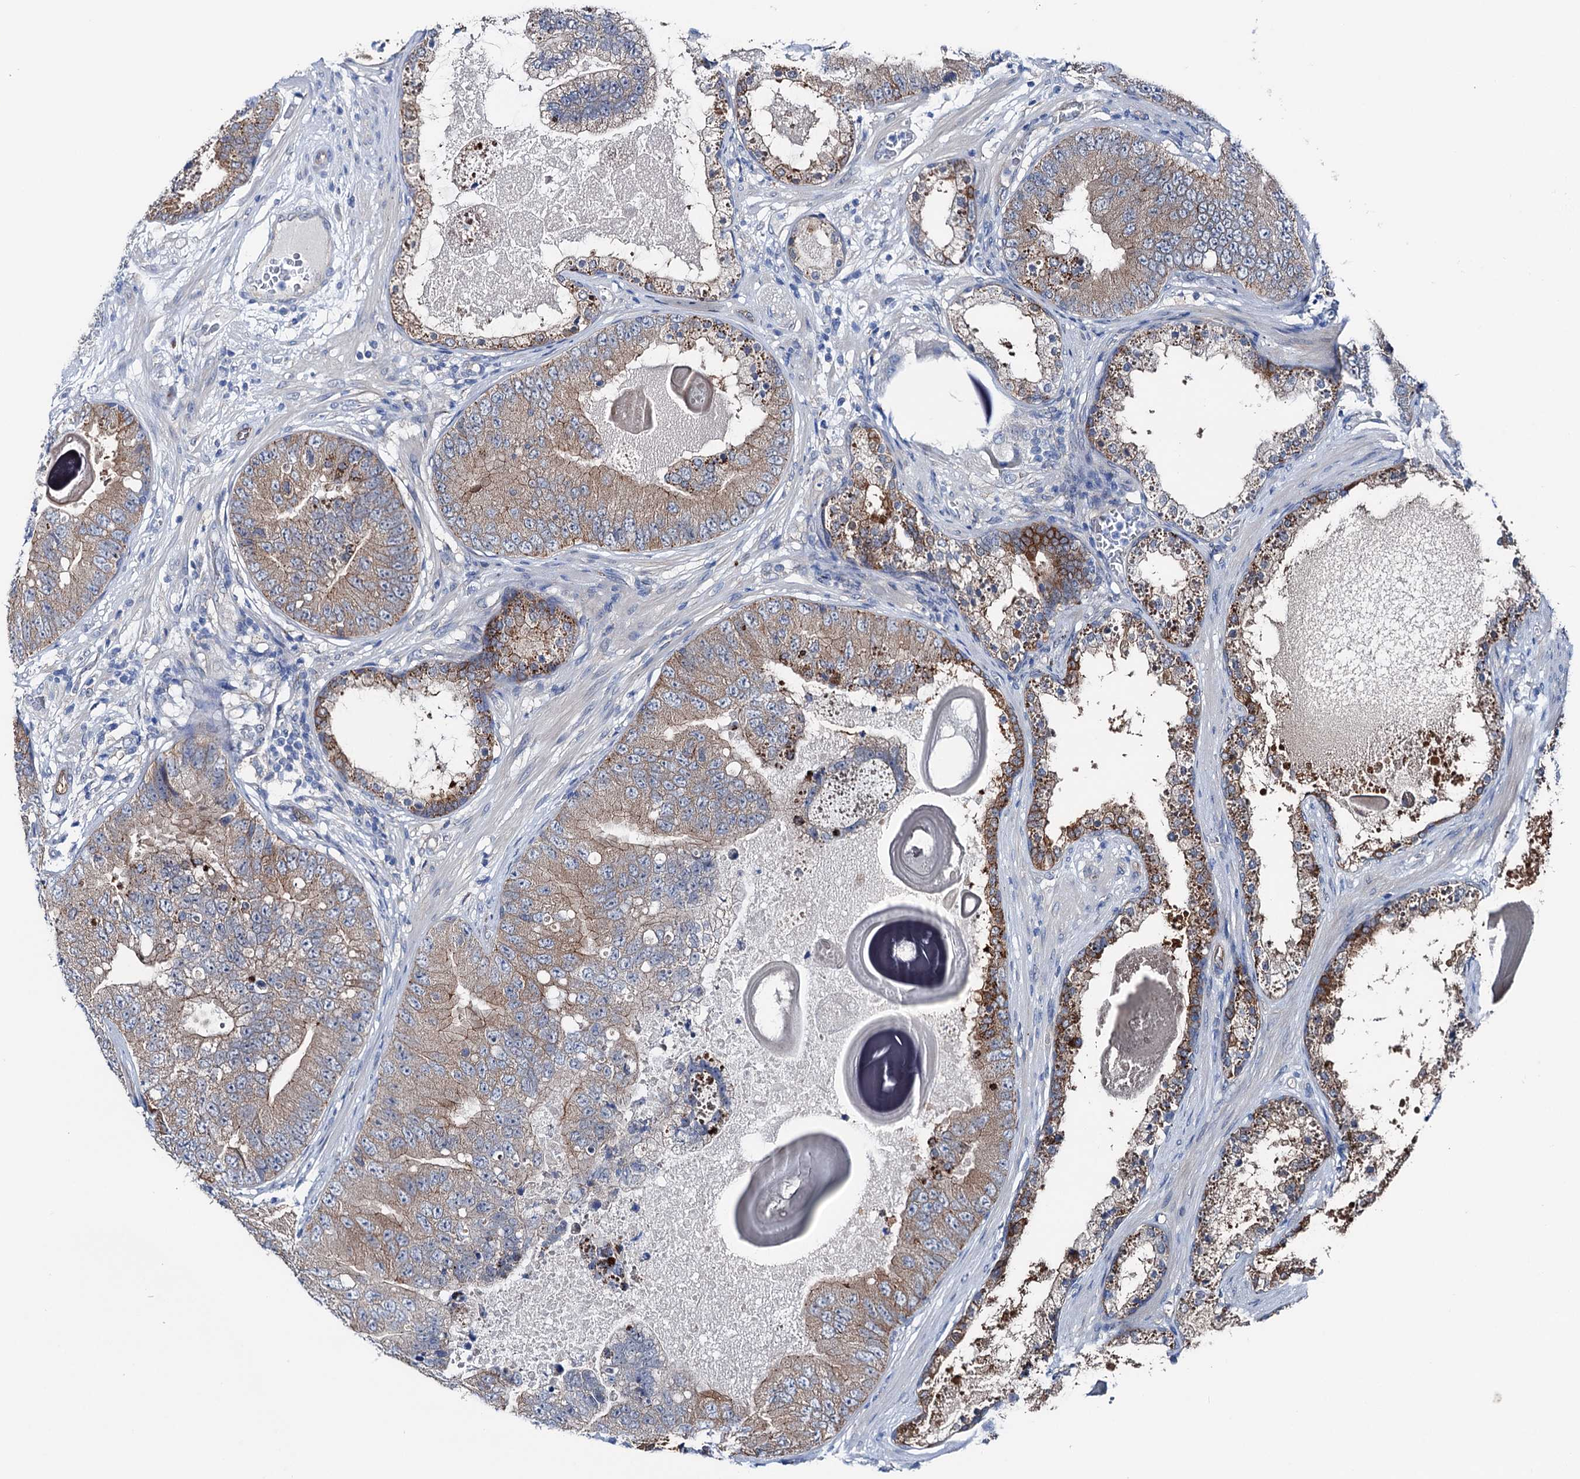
{"staining": {"intensity": "weak", "quantity": ">75%", "location": "cytoplasmic/membranous"}, "tissue": "prostate cancer", "cell_type": "Tumor cells", "image_type": "cancer", "snomed": [{"axis": "morphology", "description": "Adenocarcinoma, High grade"}, {"axis": "topography", "description": "Prostate"}], "caption": "Brown immunohistochemical staining in human prostate cancer exhibits weak cytoplasmic/membranous staining in about >75% of tumor cells.", "gene": "SHROOM1", "patient": {"sex": "male", "age": 70}}